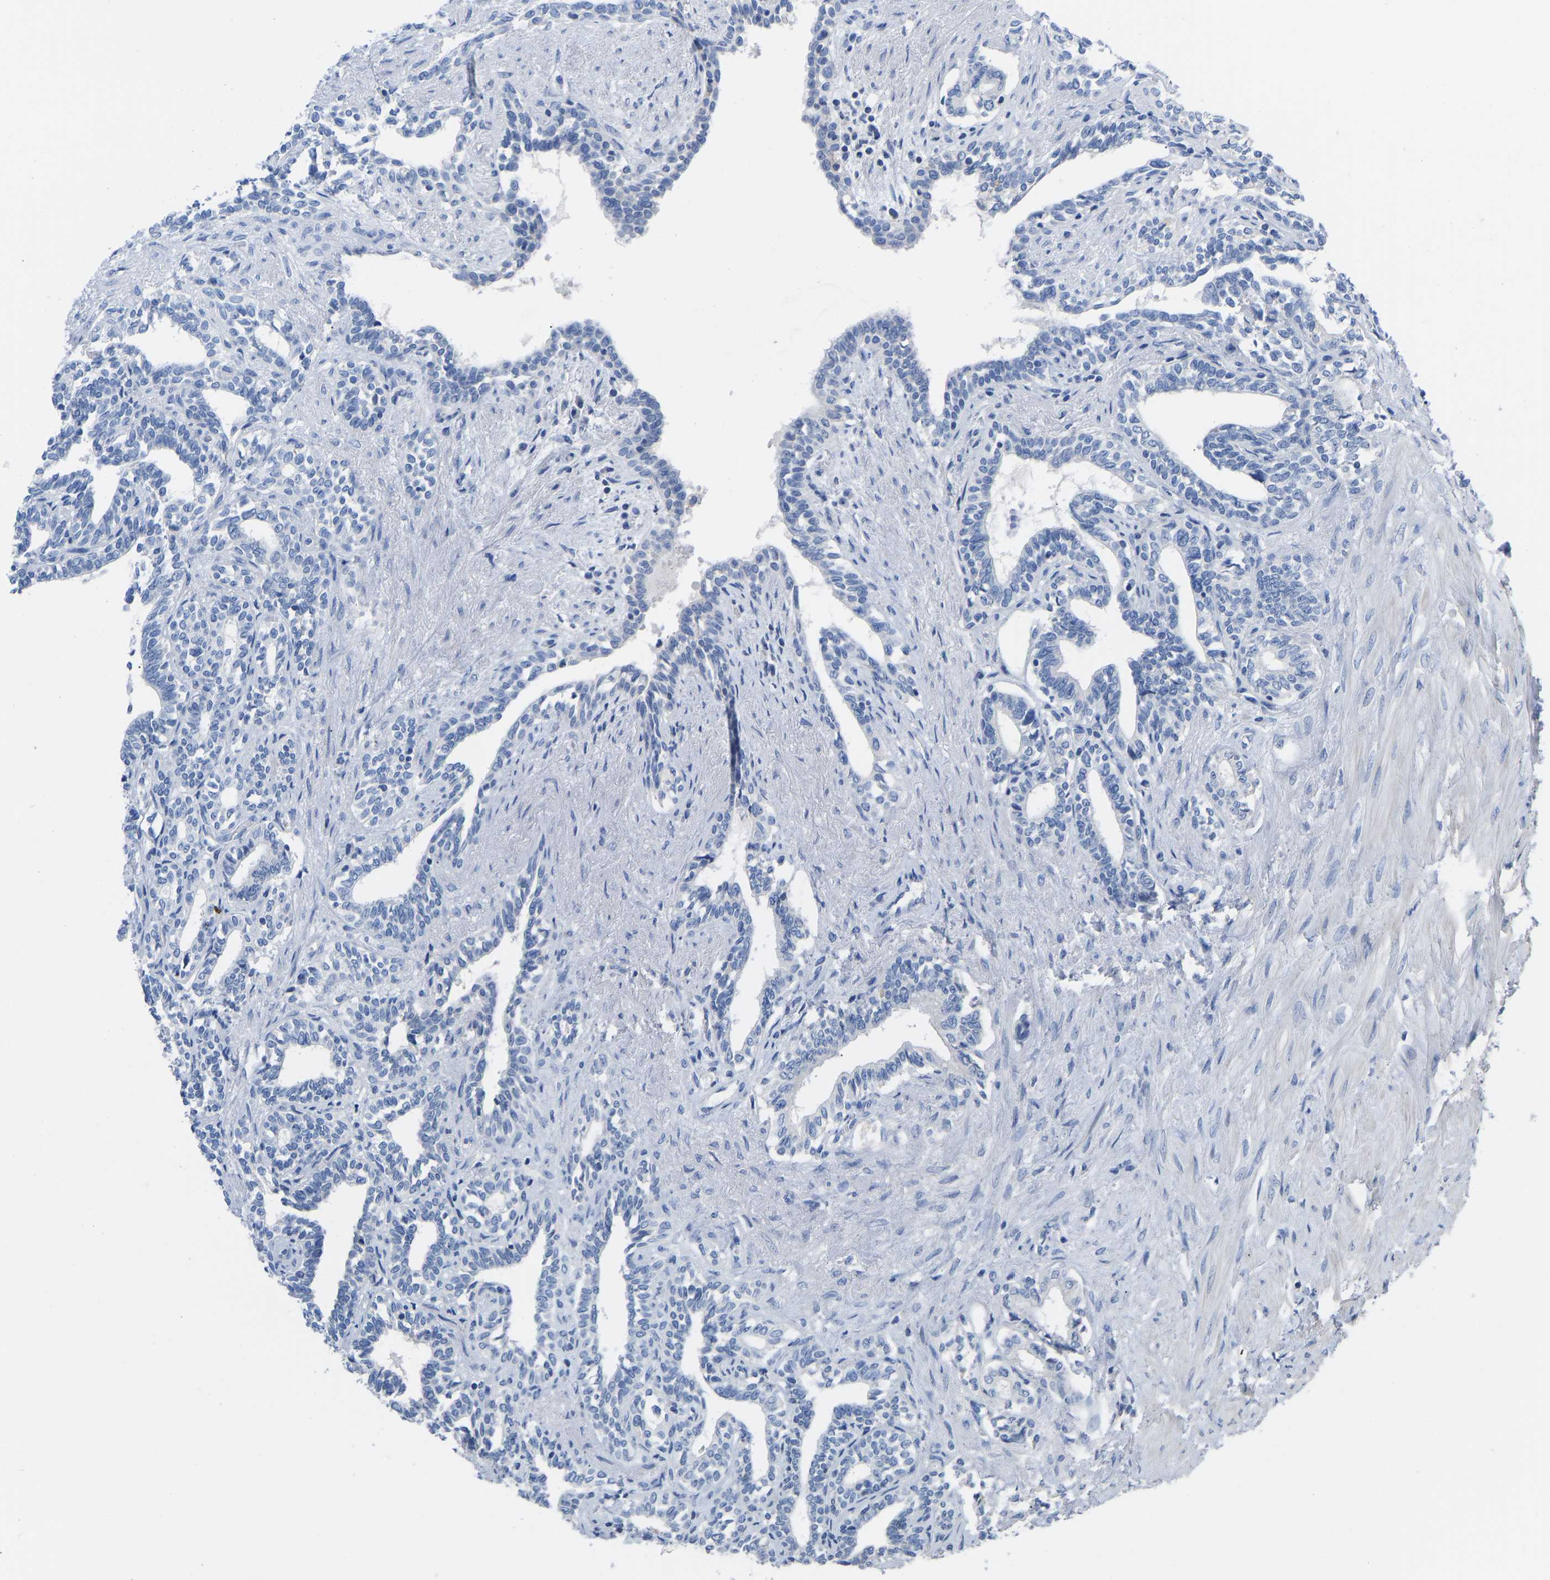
{"staining": {"intensity": "negative", "quantity": "none", "location": "none"}, "tissue": "seminal vesicle", "cell_type": "Glandular cells", "image_type": "normal", "snomed": [{"axis": "morphology", "description": "Normal tissue, NOS"}, {"axis": "morphology", "description": "Adenocarcinoma, High grade"}, {"axis": "topography", "description": "Prostate"}, {"axis": "topography", "description": "Seminal veicle"}], "caption": "Immunohistochemistry of unremarkable human seminal vesicle shows no expression in glandular cells. (DAB (3,3'-diaminobenzidine) immunohistochemistry visualized using brightfield microscopy, high magnification).", "gene": "OLIG2", "patient": {"sex": "male", "age": 55}}